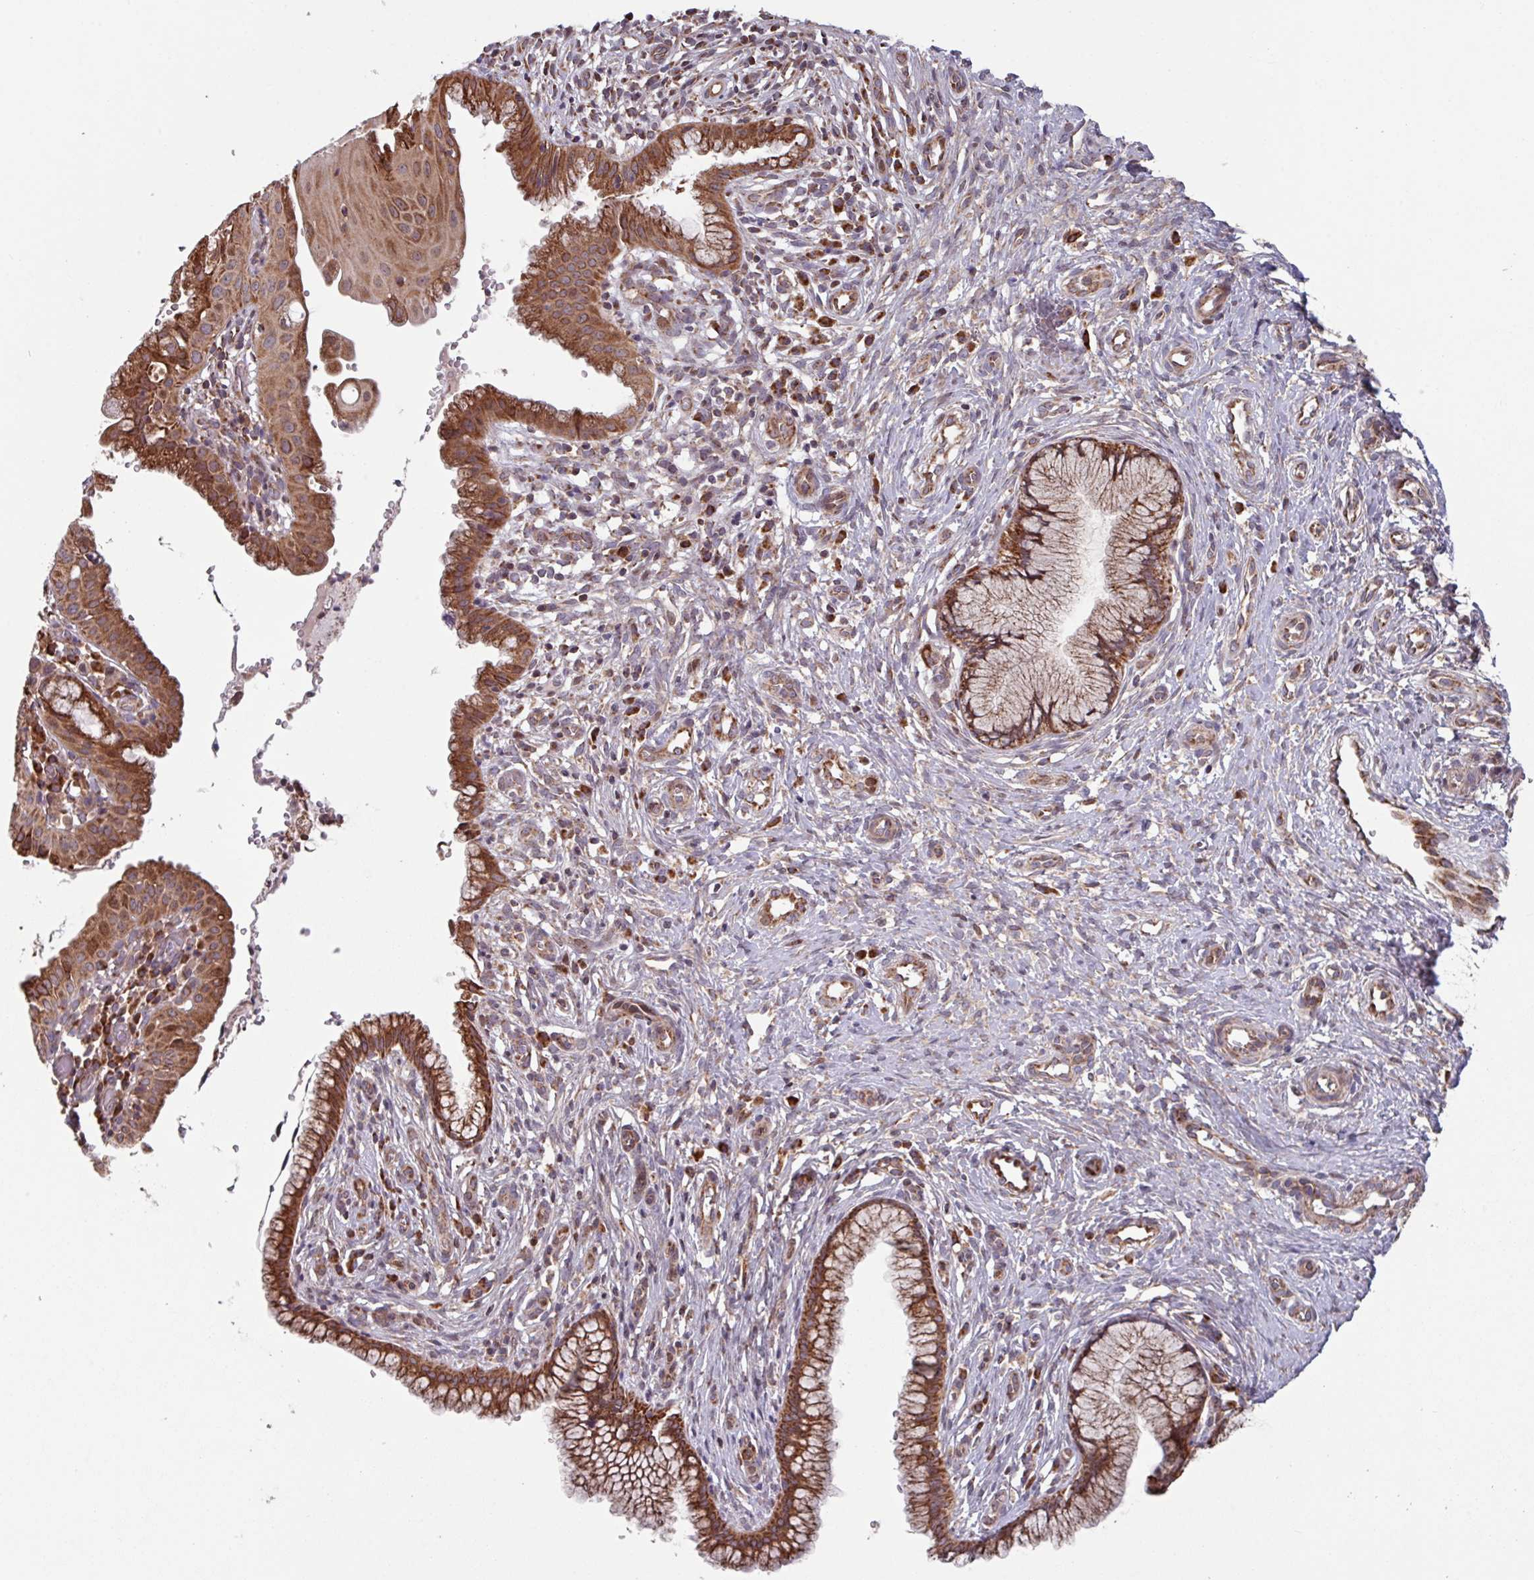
{"staining": {"intensity": "strong", "quantity": ">75%", "location": "cytoplasmic/membranous"}, "tissue": "cervix", "cell_type": "Glandular cells", "image_type": "normal", "snomed": [{"axis": "morphology", "description": "Normal tissue, NOS"}, {"axis": "topography", "description": "Cervix"}], "caption": "Brown immunohistochemical staining in unremarkable cervix reveals strong cytoplasmic/membranous positivity in about >75% of glandular cells.", "gene": "COX7C", "patient": {"sex": "female", "age": 36}}